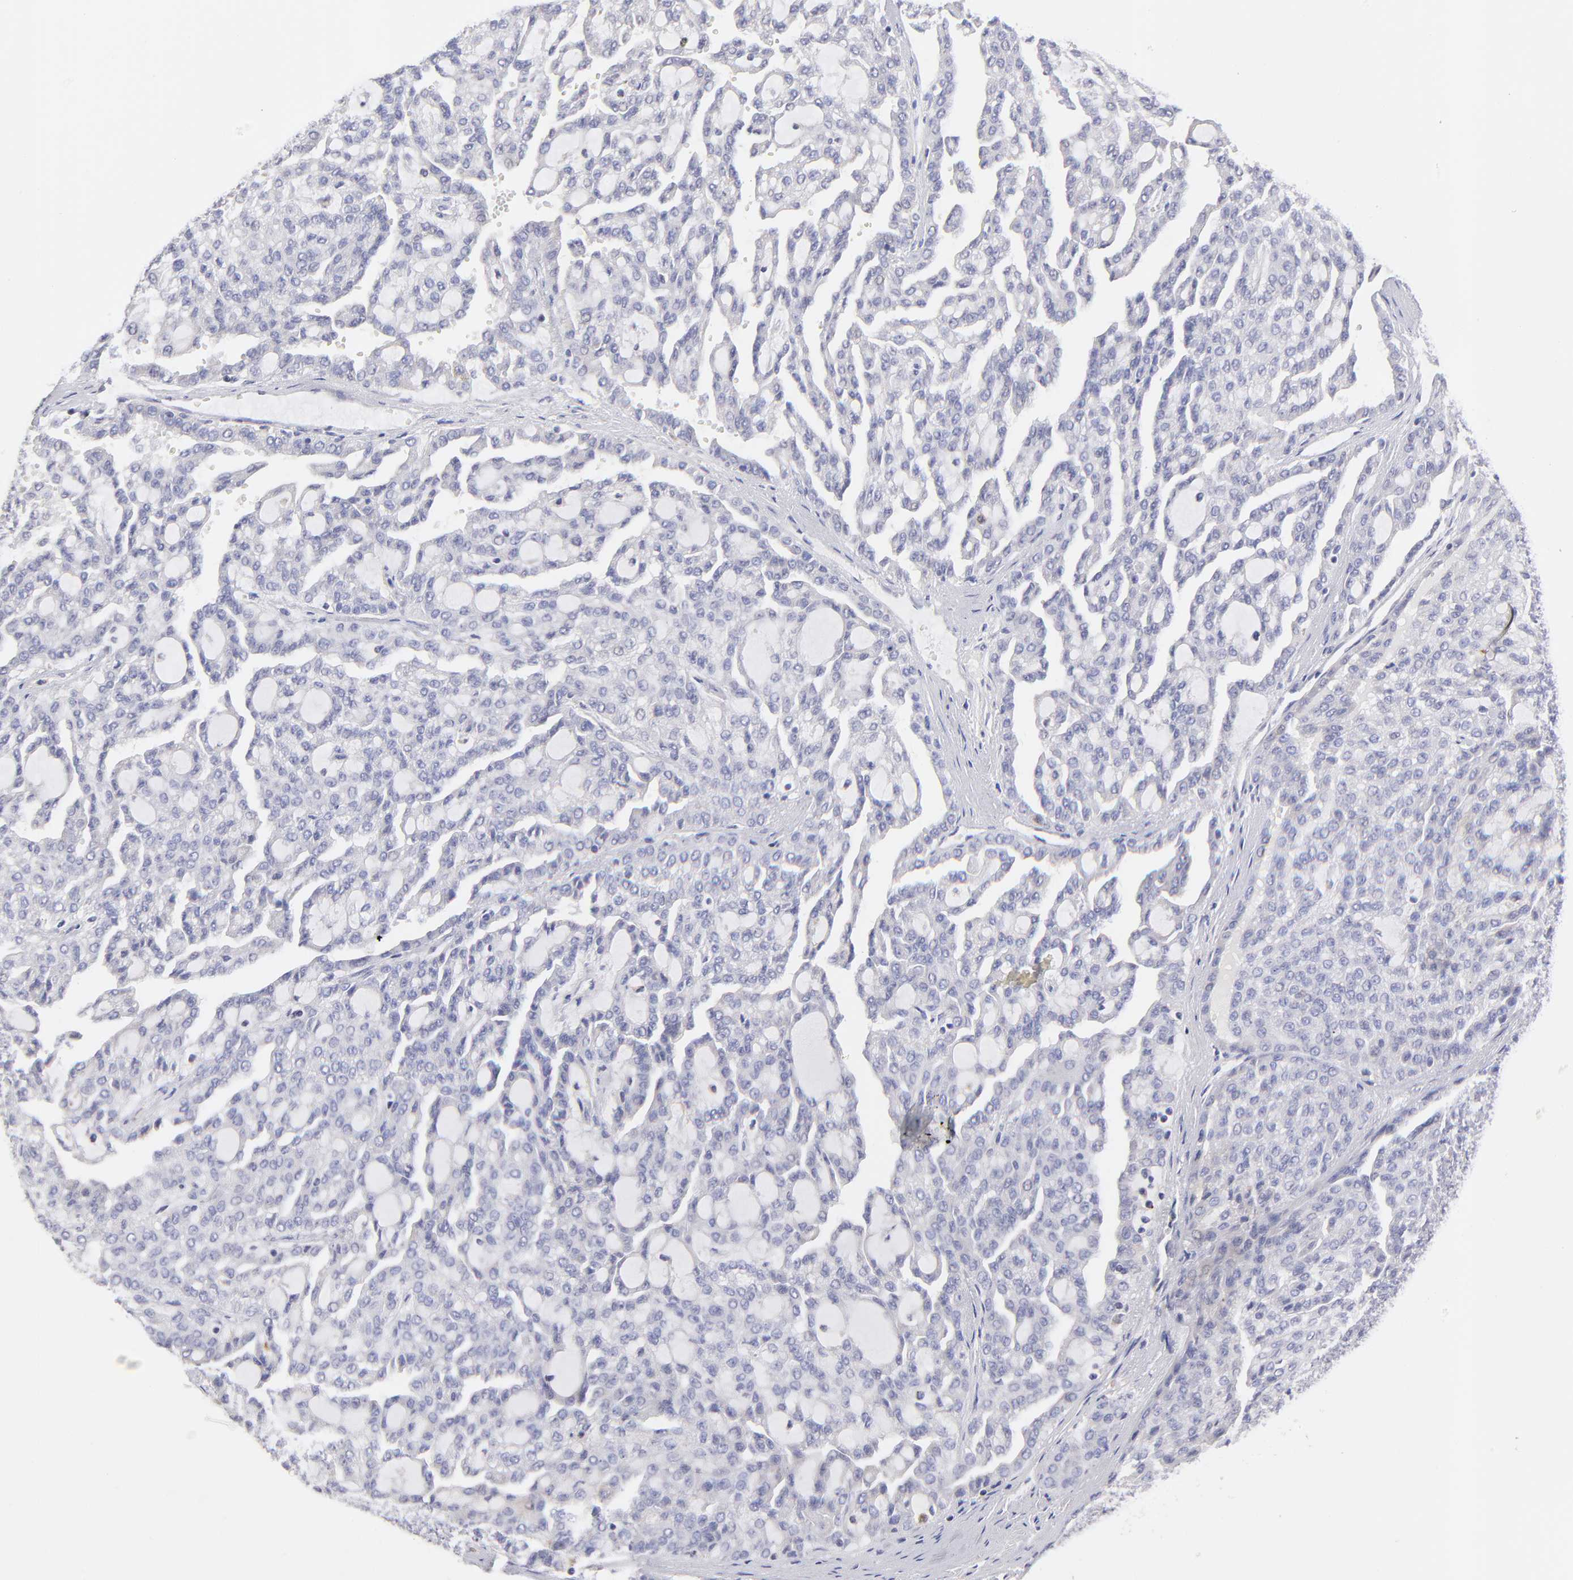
{"staining": {"intensity": "negative", "quantity": "none", "location": "none"}, "tissue": "renal cancer", "cell_type": "Tumor cells", "image_type": "cancer", "snomed": [{"axis": "morphology", "description": "Adenocarcinoma, NOS"}, {"axis": "topography", "description": "Kidney"}], "caption": "Immunohistochemistry image of neoplastic tissue: renal adenocarcinoma stained with DAB (3,3'-diaminobenzidine) shows no significant protein staining in tumor cells.", "gene": "GCSAM", "patient": {"sex": "male", "age": 63}}